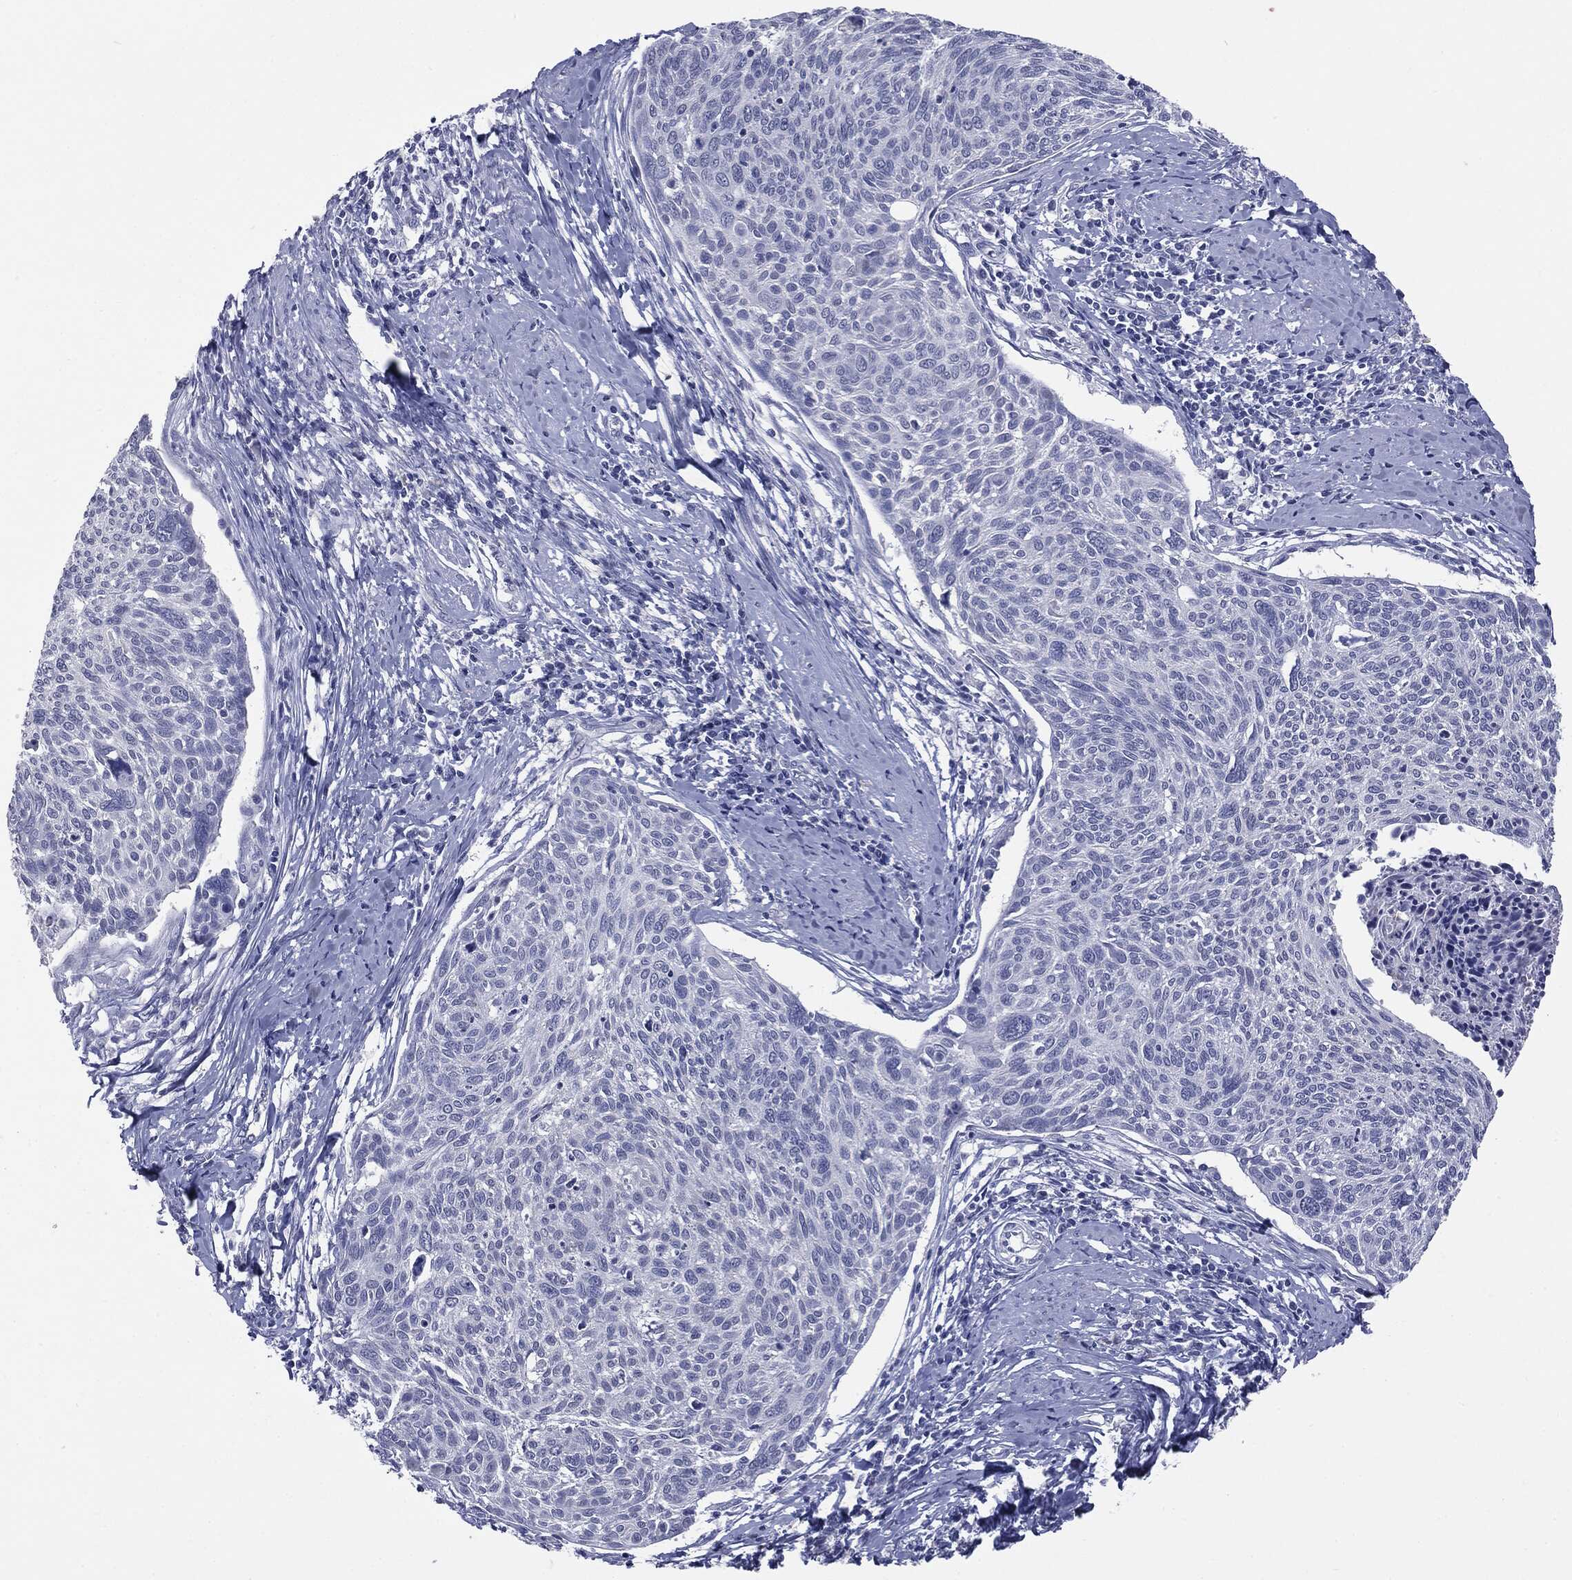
{"staining": {"intensity": "negative", "quantity": "none", "location": "none"}, "tissue": "cervical cancer", "cell_type": "Tumor cells", "image_type": "cancer", "snomed": [{"axis": "morphology", "description": "Squamous cell carcinoma, NOS"}, {"axis": "topography", "description": "Cervix"}], "caption": "An immunohistochemistry photomicrograph of cervical cancer (squamous cell carcinoma) is shown. There is no staining in tumor cells of cervical cancer (squamous cell carcinoma).", "gene": "TSHB", "patient": {"sex": "female", "age": 49}}